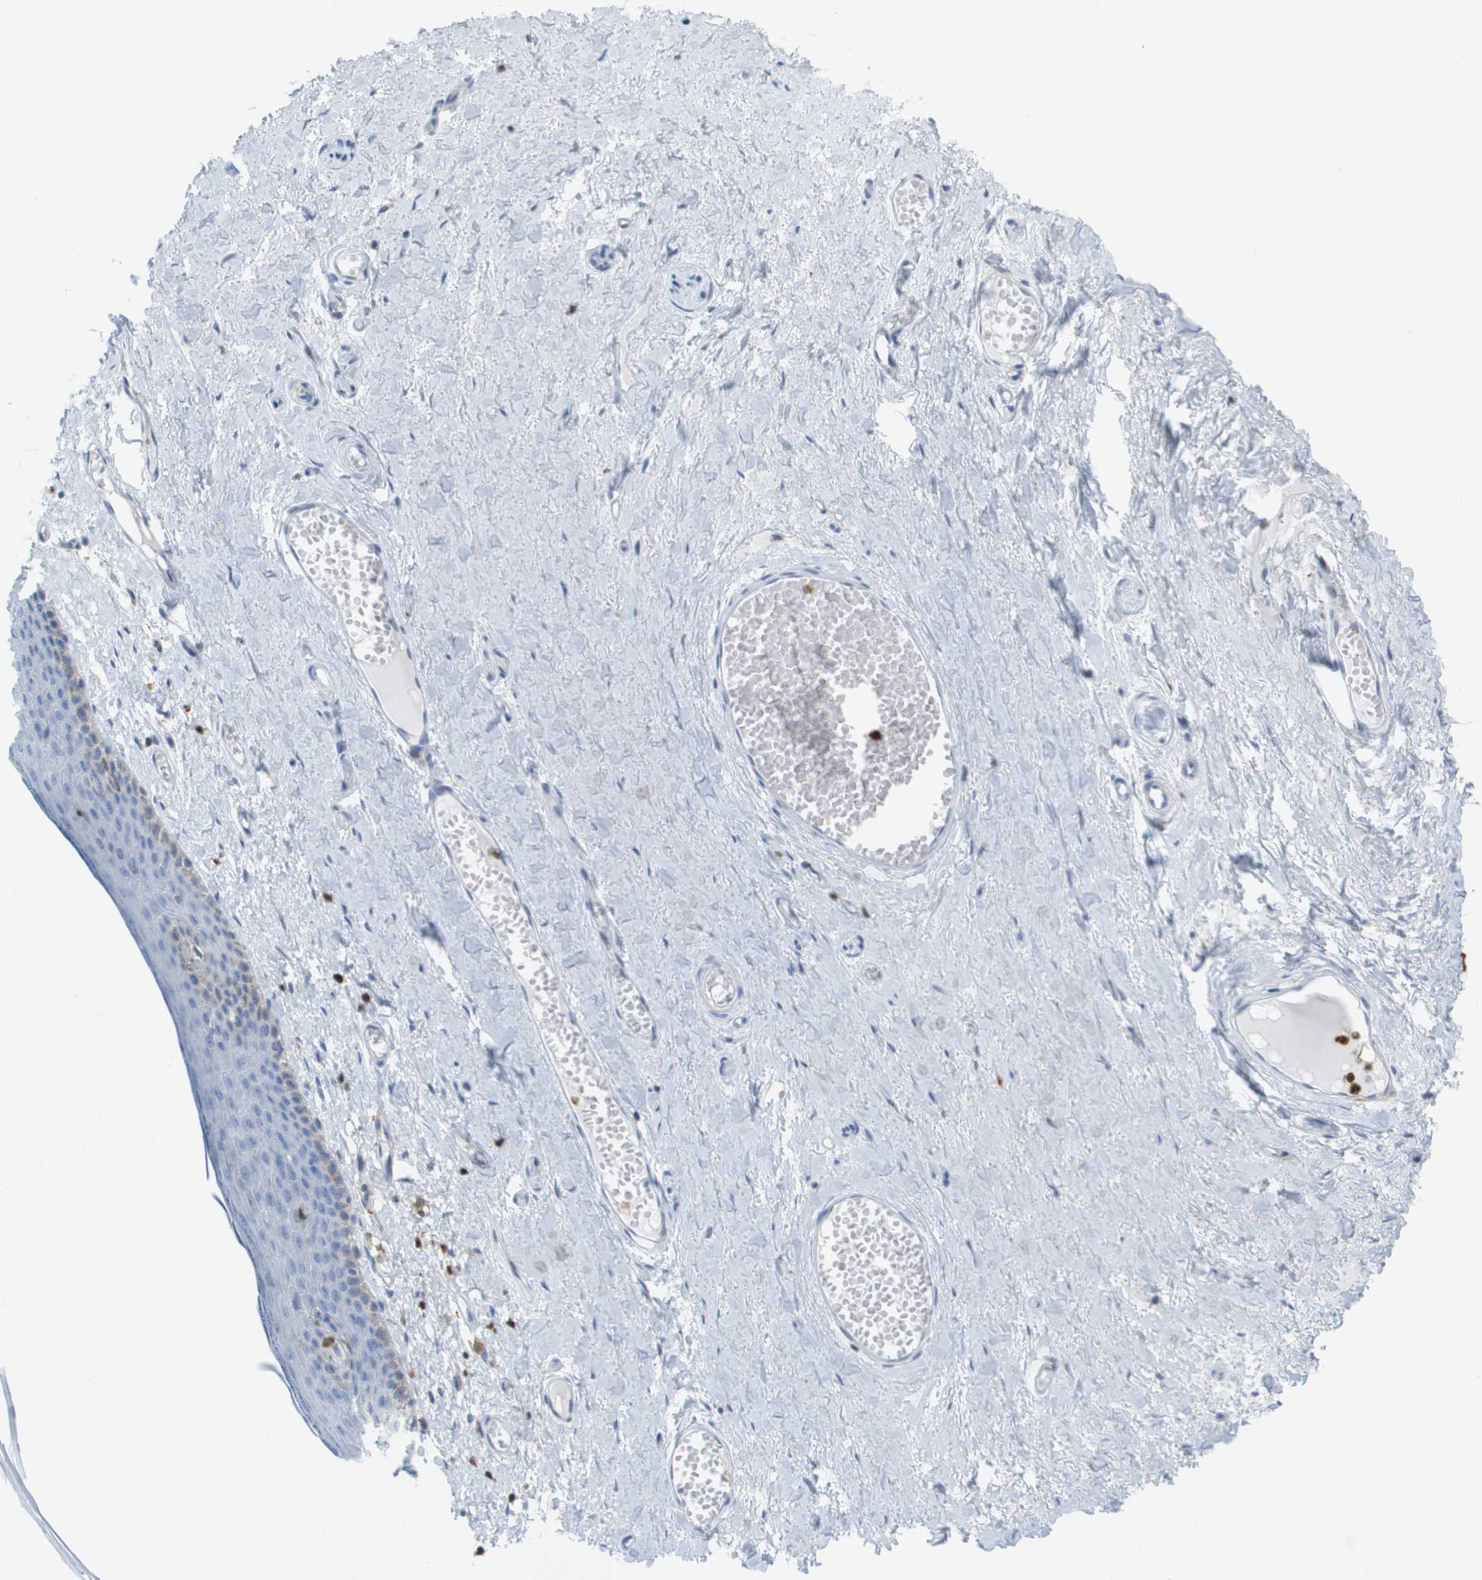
{"staining": {"intensity": "negative", "quantity": "none", "location": "none"}, "tissue": "skin", "cell_type": "Epidermal cells", "image_type": "normal", "snomed": [{"axis": "morphology", "description": "Normal tissue, NOS"}, {"axis": "topography", "description": "Adipose tissue"}, {"axis": "topography", "description": "Vascular tissue"}, {"axis": "topography", "description": "Anal"}, {"axis": "topography", "description": "Peripheral nerve tissue"}], "caption": "IHC histopathology image of normal skin: skin stained with DAB exhibits no significant protein positivity in epidermal cells.", "gene": "DOCK5", "patient": {"sex": "female", "age": 54}}